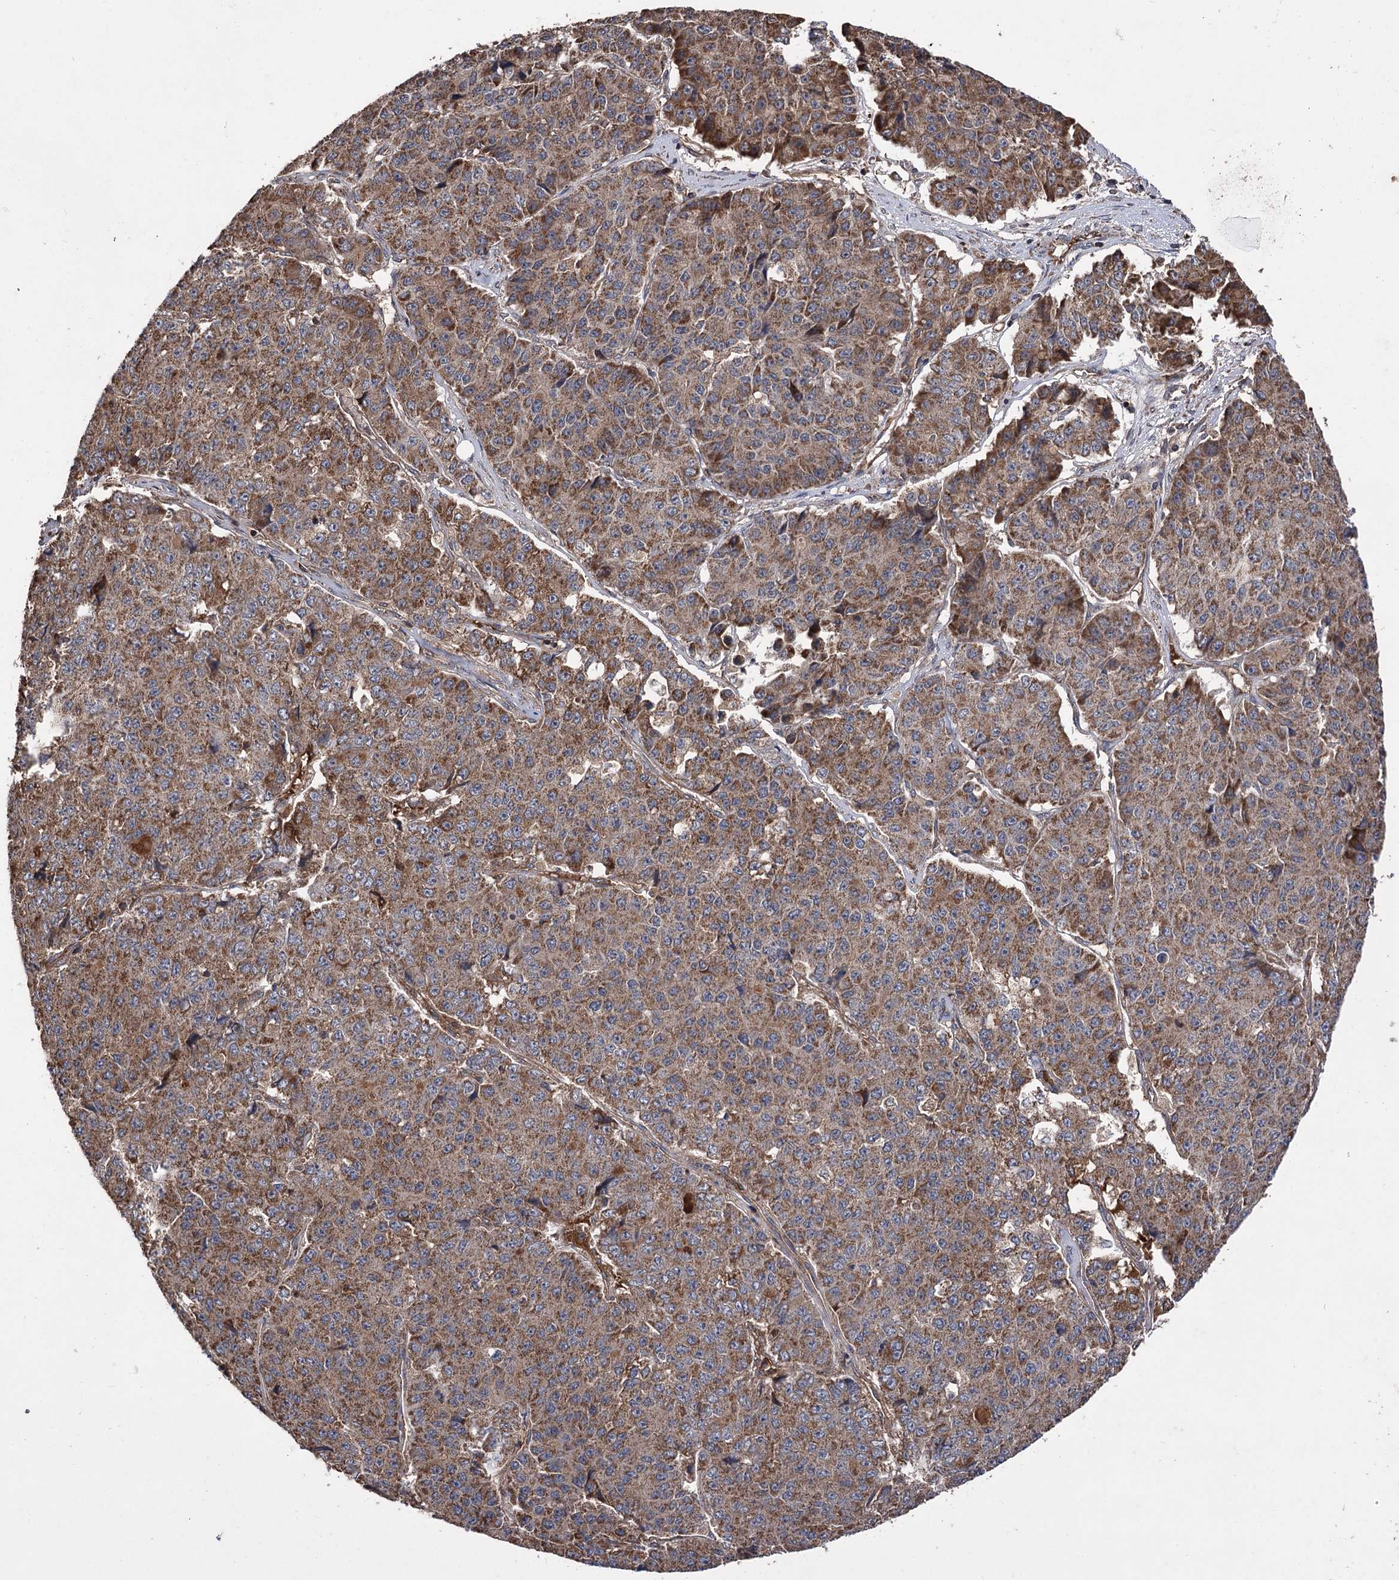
{"staining": {"intensity": "strong", "quantity": ">75%", "location": "cytoplasmic/membranous"}, "tissue": "pancreatic cancer", "cell_type": "Tumor cells", "image_type": "cancer", "snomed": [{"axis": "morphology", "description": "Adenocarcinoma, NOS"}, {"axis": "topography", "description": "Pancreas"}], "caption": "Immunohistochemistry (IHC) micrograph of pancreatic adenocarcinoma stained for a protein (brown), which displays high levels of strong cytoplasmic/membranous positivity in about >75% of tumor cells.", "gene": "RASSF3", "patient": {"sex": "male", "age": 50}}